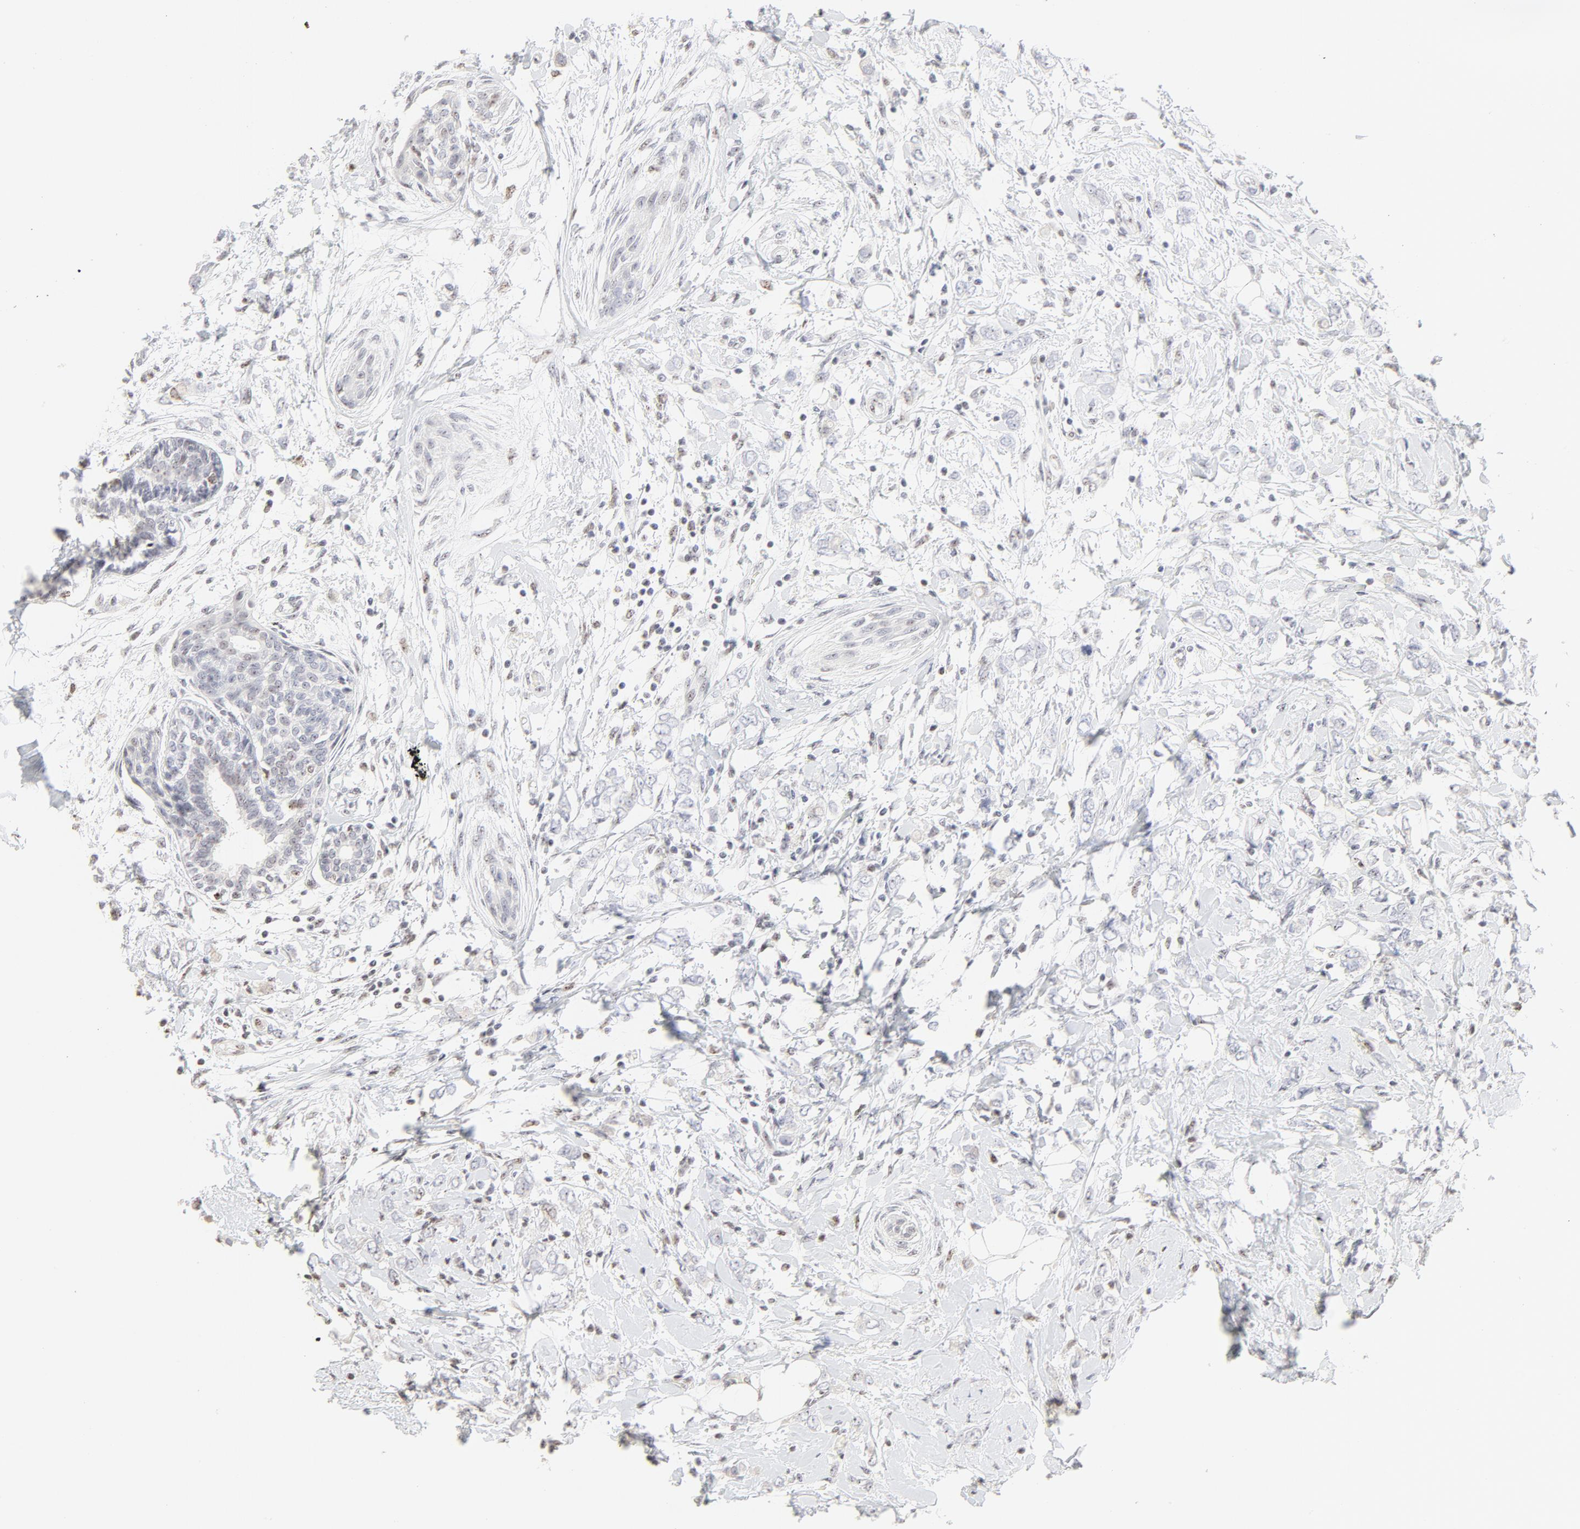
{"staining": {"intensity": "negative", "quantity": "none", "location": "none"}, "tissue": "breast cancer", "cell_type": "Tumor cells", "image_type": "cancer", "snomed": [{"axis": "morphology", "description": "Normal tissue, NOS"}, {"axis": "morphology", "description": "Lobular carcinoma"}, {"axis": "topography", "description": "Breast"}], "caption": "High power microscopy histopathology image of an IHC histopathology image of breast cancer (lobular carcinoma), revealing no significant positivity in tumor cells.", "gene": "NFIL3", "patient": {"sex": "female", "age": 47}}